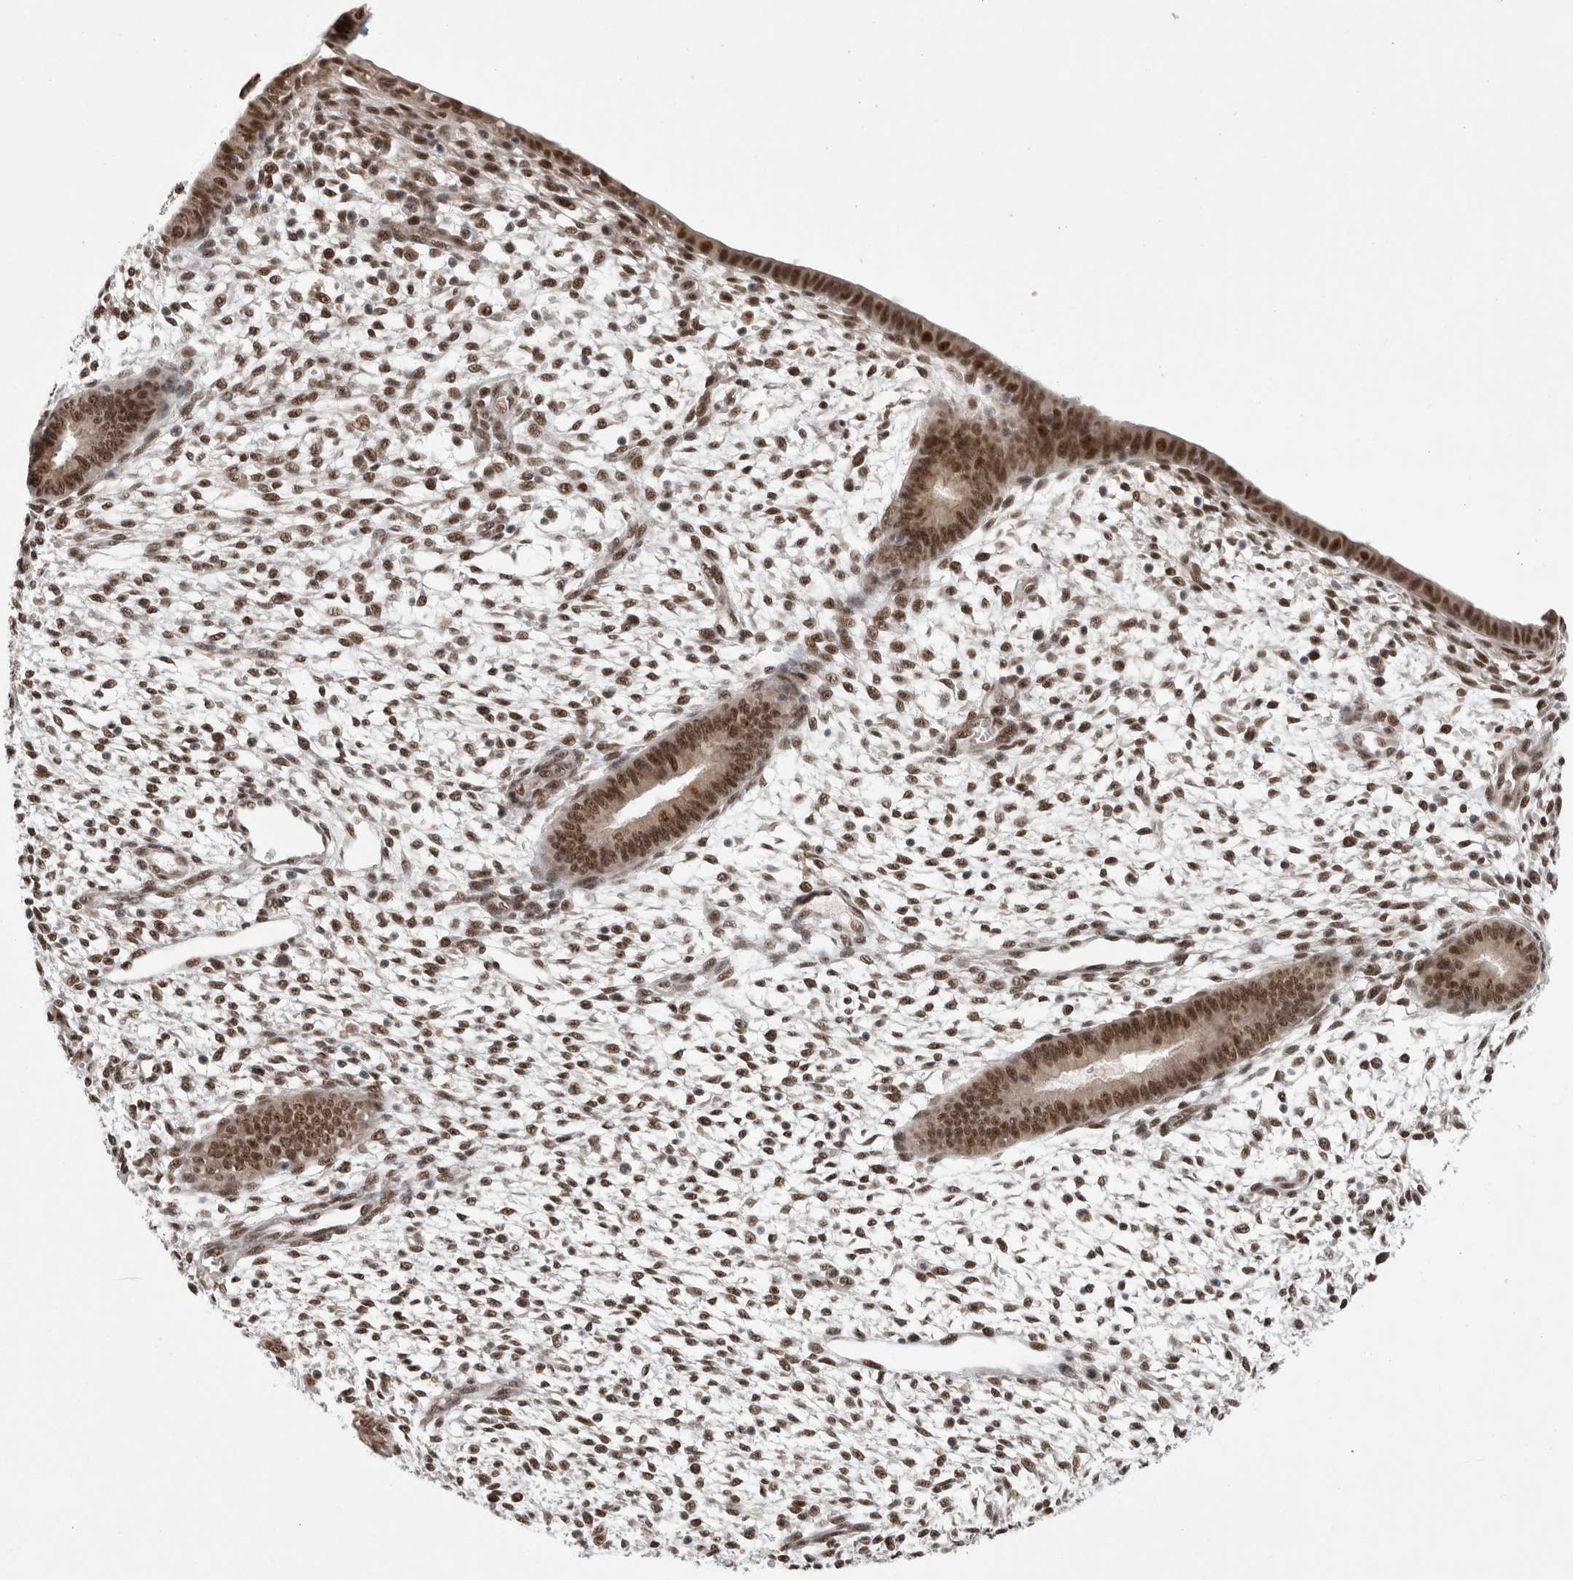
{"staining": {"intensity": "moderate", "quantity": "25%-75%", "location": "nuclear"}, "tissue": "endometrium", "cell_type": "Cells in endometrial stroma", "image_type": "normal", "snomed": [{"axis": "morphology", "description": "Normal tissue, NOS"}, {"axis": "topography", "description": "Endometrium"}], "caption": "The histopathology image shows a brown stain indicating the presence of a protein in the nuclear of cells in endometrial stroma in endometrium. Ihc stains the protein of interest in brown and the nuclei are stained blue.", "gene": "NCAPG2", "patient": {"sex": "female", "age": 46}}